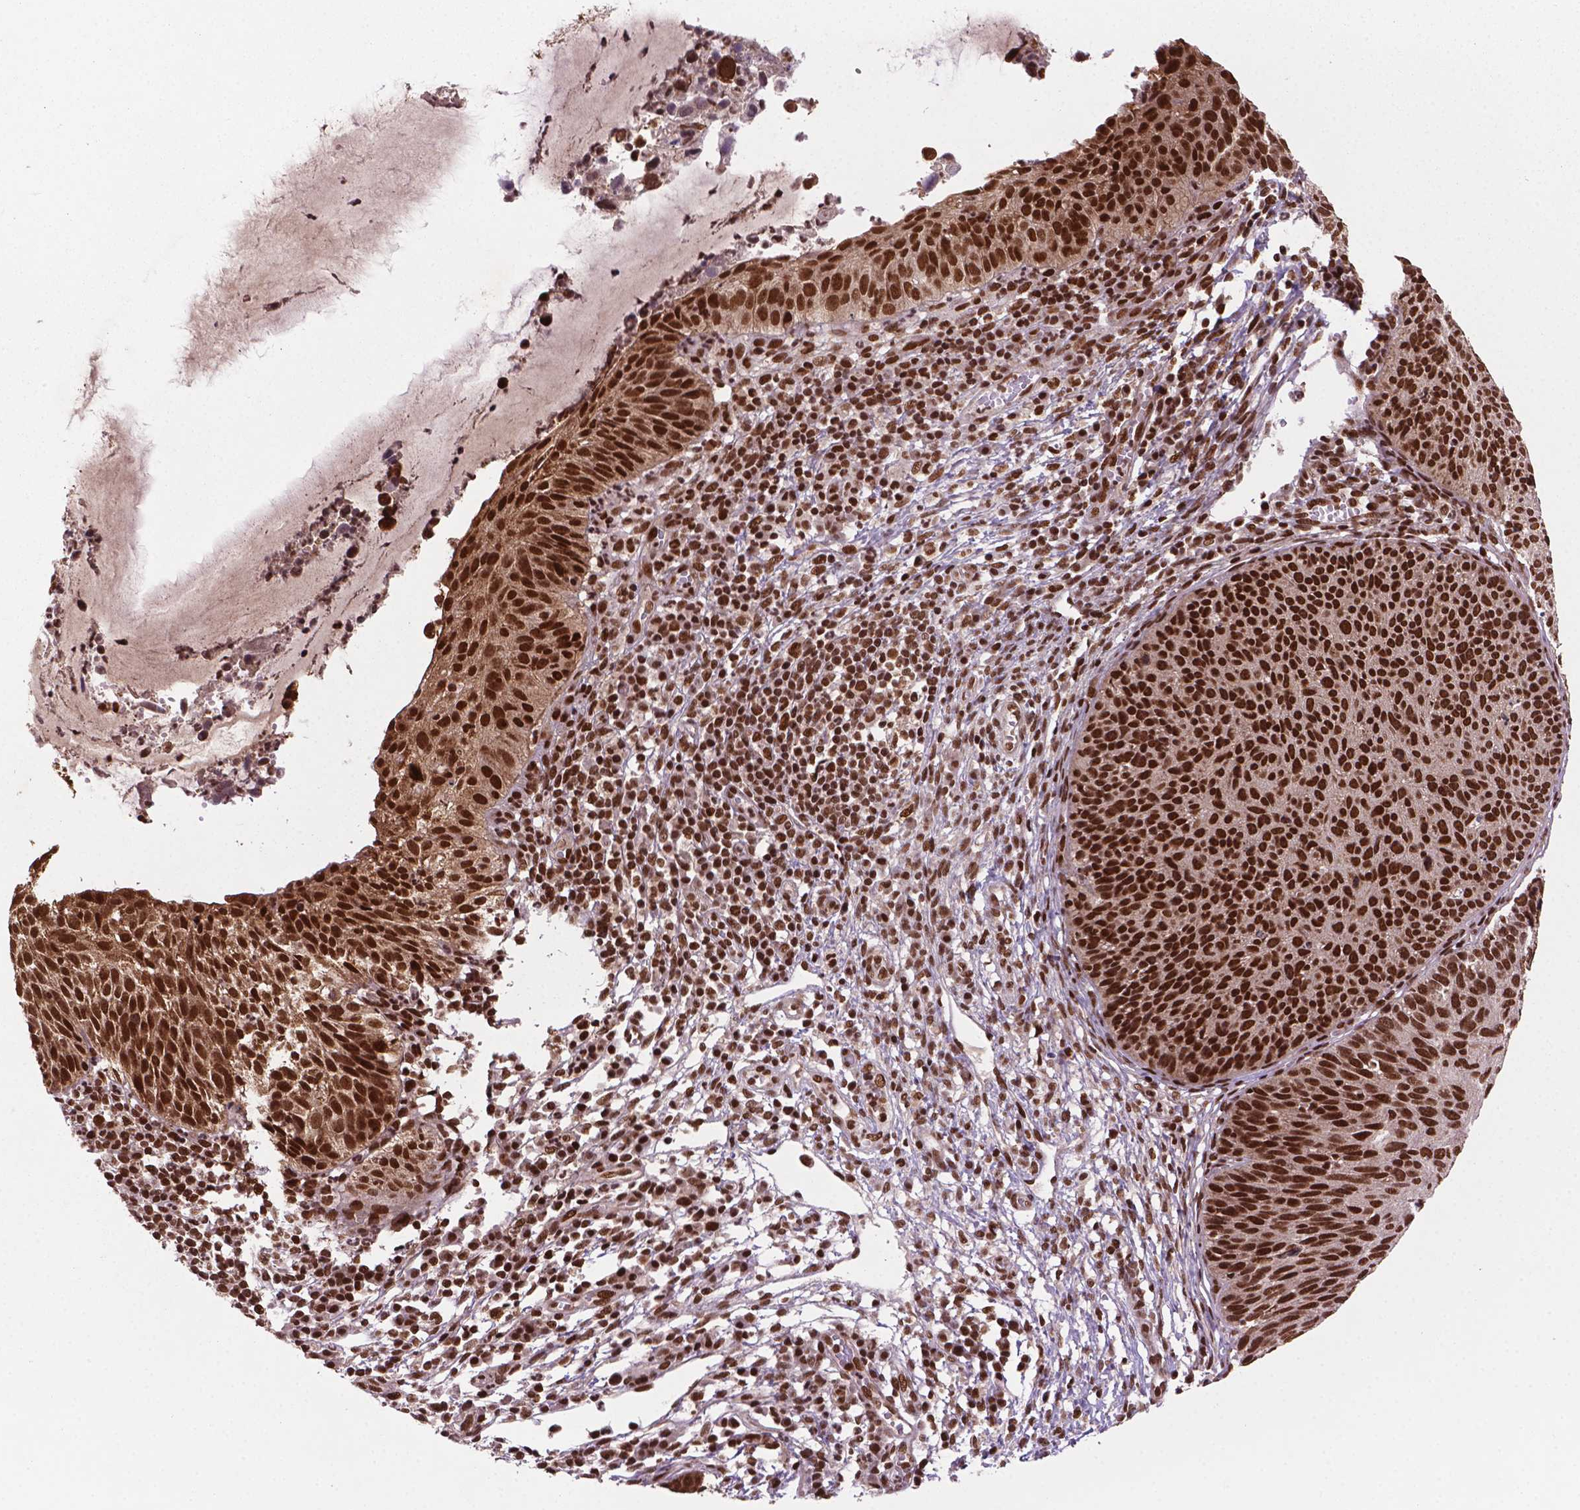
{"staining": {"intensity": "strong", "quantity": ">75%", "location": "nuclear"}, "tissue": "cervical cancer", "cell_type": "Tumor cells", "image_type": "cancer", "snomed": [{"axis": "morphology", "description": "Squamous cell carcinoma, NOS"}, {"axis": "topography", "description": "Cervix"}], "caption": "This photomicrograph reveals cervical cancer (squamous cell carcinoma) stained with immunohistochemistry to label a protein in brown. The nuclear of tumor cells show strong positivity for the protein. Nuclei are counter-stained blue.", "gene": "SIRT6", "patient": {"sex": "female", "age": 36}}